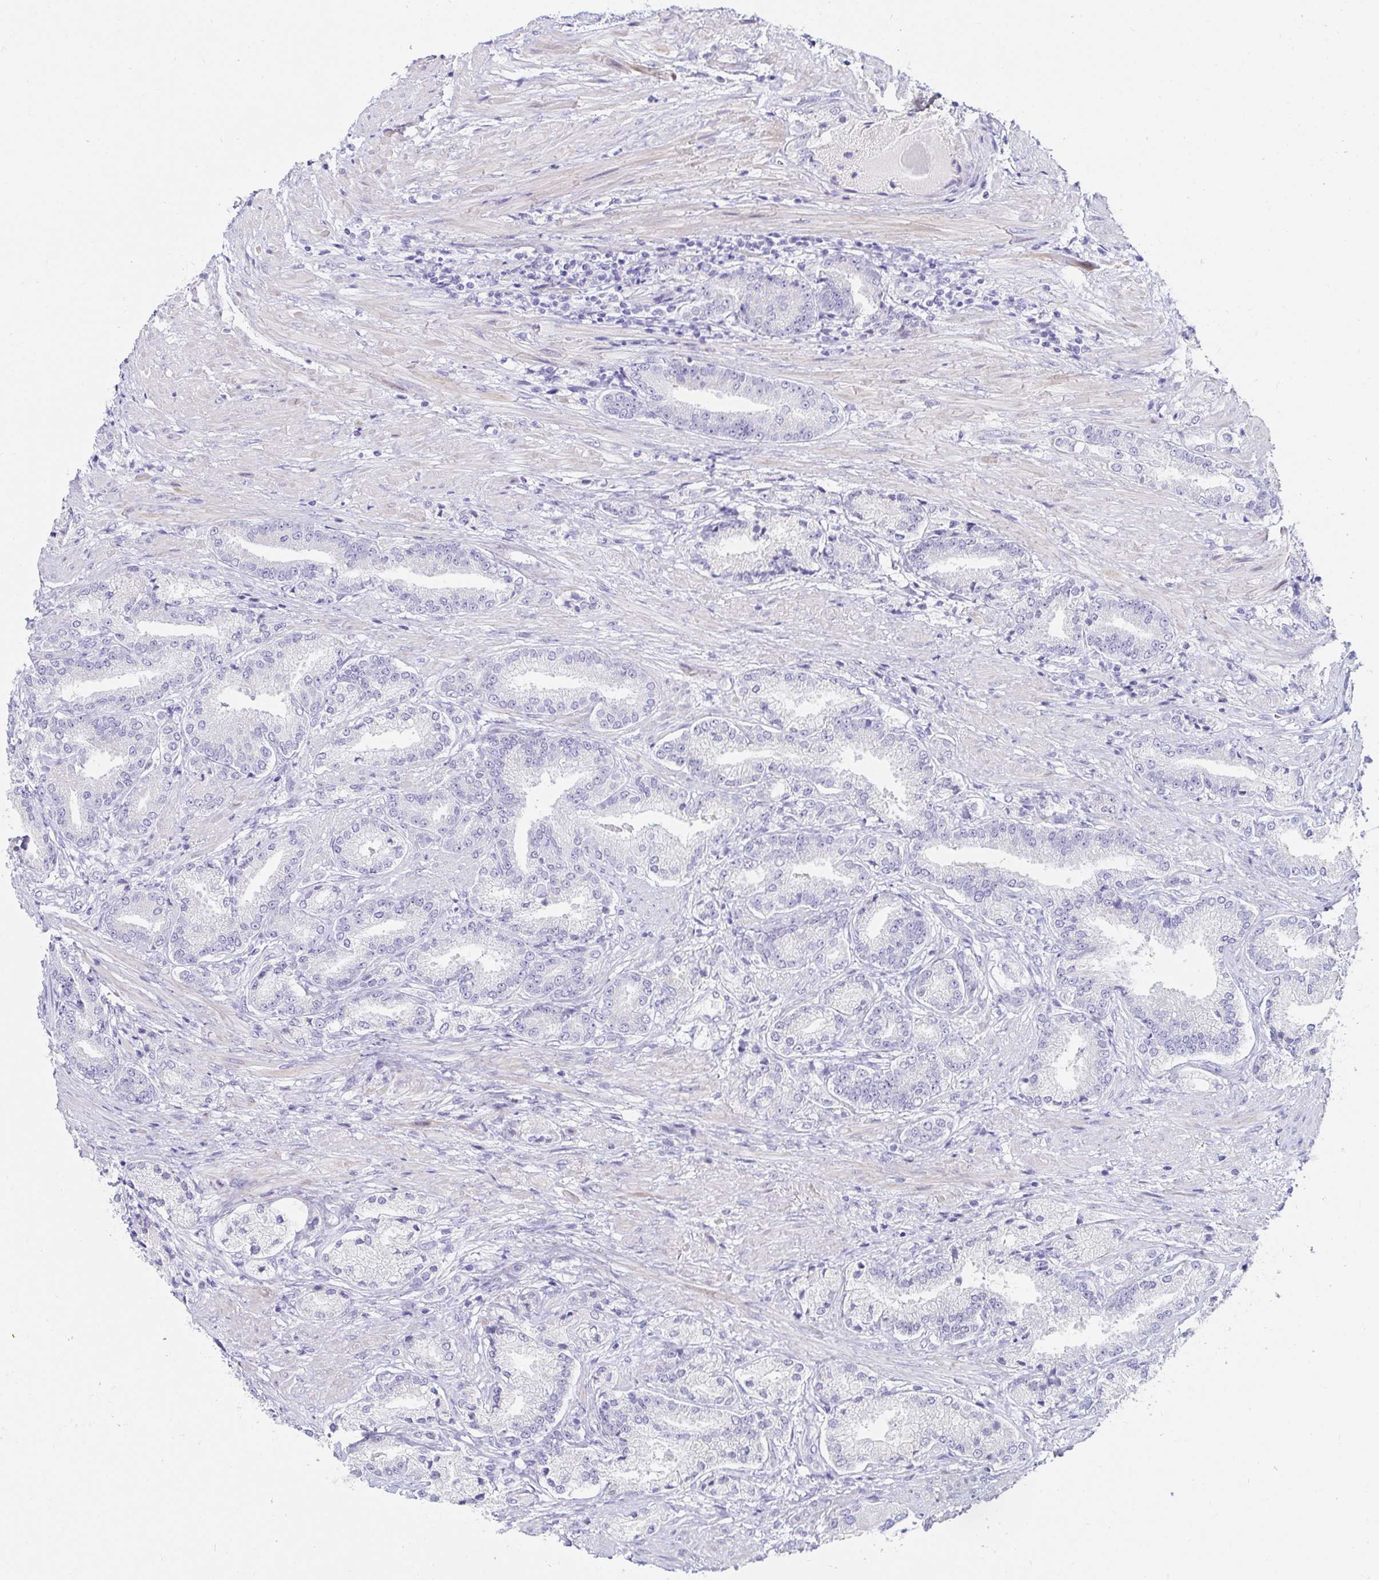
{"staining": {"intensity": "negative", "quantity": "none", "location": "none"}, "tissue": "prostate cancer", "cell_type": "Tumor cells", "image_type": "cancer", "snomed": [{"axis": "morphology", "description": "Adenocarcinoma, High grade"}, {"axis": "topography", "description": "Prostate and seminal vesicle, NOS"}], "caption": "Protein analysis of prostate cancer (adenocarcinoma (high-grade)) reveals no significant positivity in tumor cells.", "gene": "C4orf17", "patient": {"sex": "male", "age": 61}}